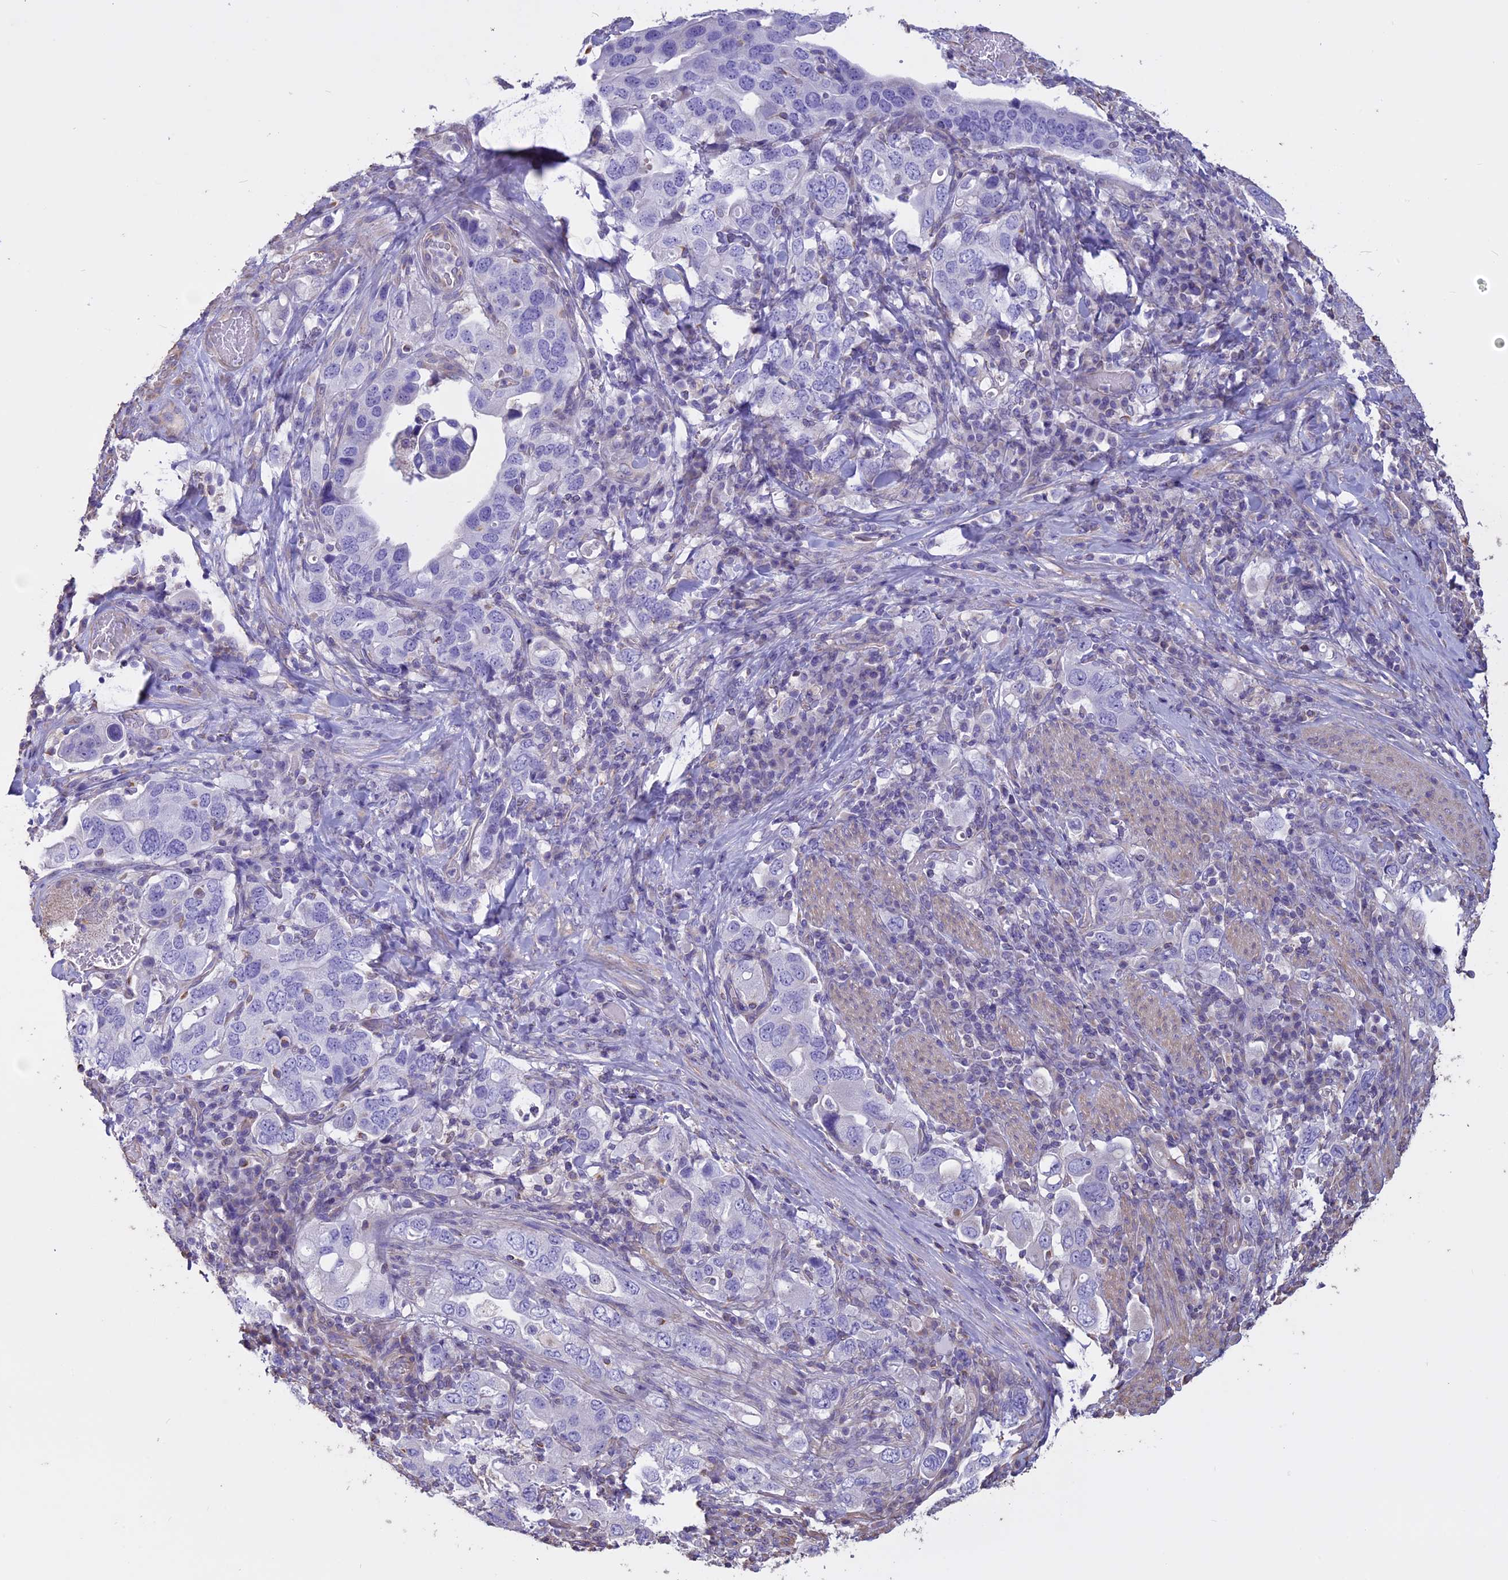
{"staining": {"intensity": "negative", "quantity": "none", "location": "none"}, "tissue": "stomach cancer", "cell_type": "Tumor cells", "image_type": "cancer", "snomed": [{"axis": "morphology", "description": "Adenocarcinoma, NOS"}, {"axis": "topography", "description": "Stomach, upper"}], "caption": "Immunohistochemistry (IHC) micrograph of neoplastic tissue: human adenocarcinoma (stomach) stained with DAB (3,3'-diaminobenzidine) displays no significant protein expression in tumor cells.", "gene": "CCDC148", "patient": {"sex": "male", "age": 62}}